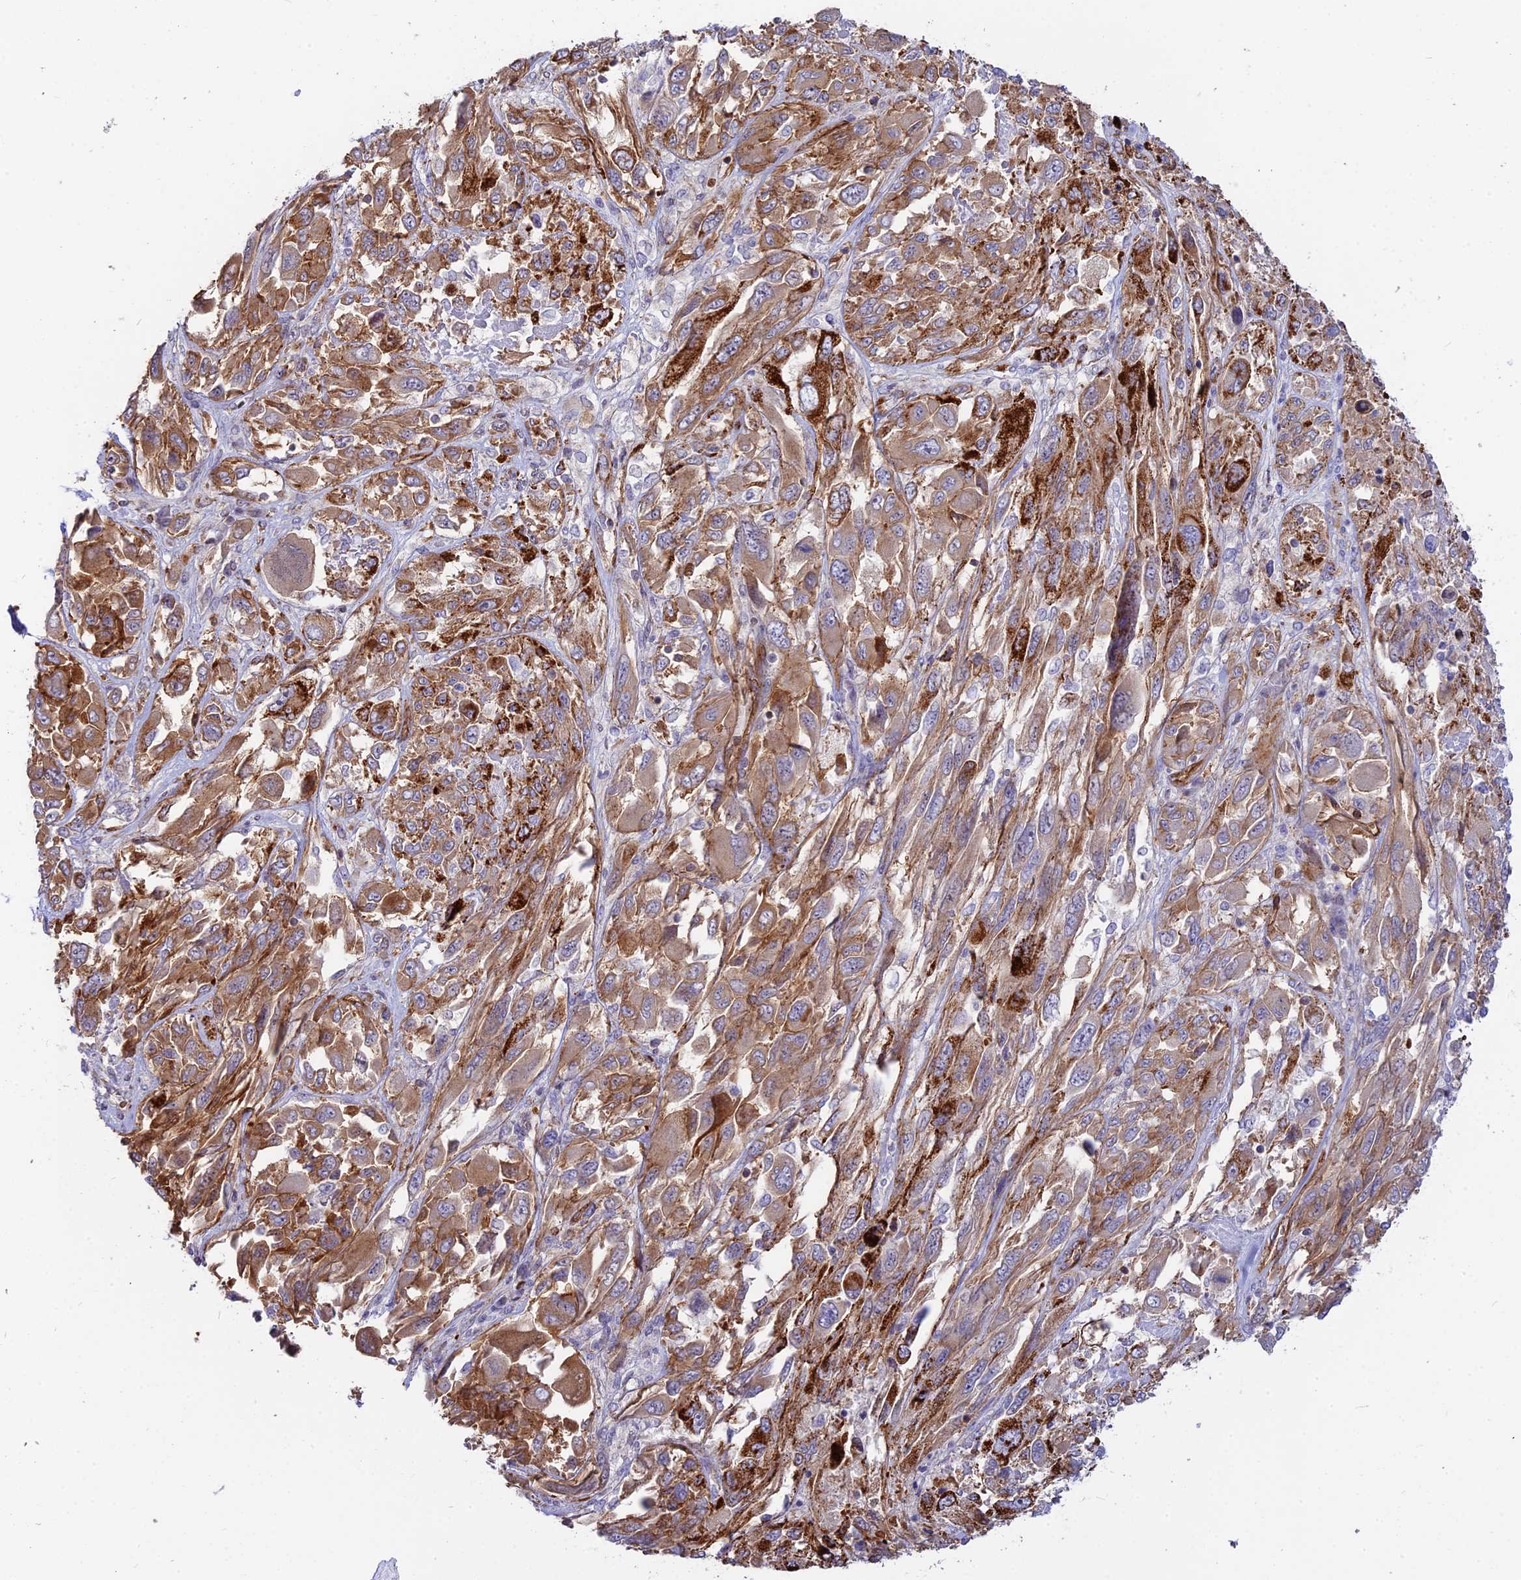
{"staining": {"intensity": "moderate", "quantity": ">75%", "location": "cytoplasmic/membranous"}, "tissue": "melanoma", "cell_type": "Tumor cells", "image_type": "cancer", "snomed": [{"axis": "morphology", "description": "Malignant melanoma, NOS"}, {"axis": "topography", "description": "Skin"}], "caption": "Brown immunohistochemical staining in human malignant melanoma demonstrates moderate cytoplasmic/membranous expression in approximately >75% of tumor cells.", "gene": "CNBD2", "patient": {"sex": "female", "age": 91}}